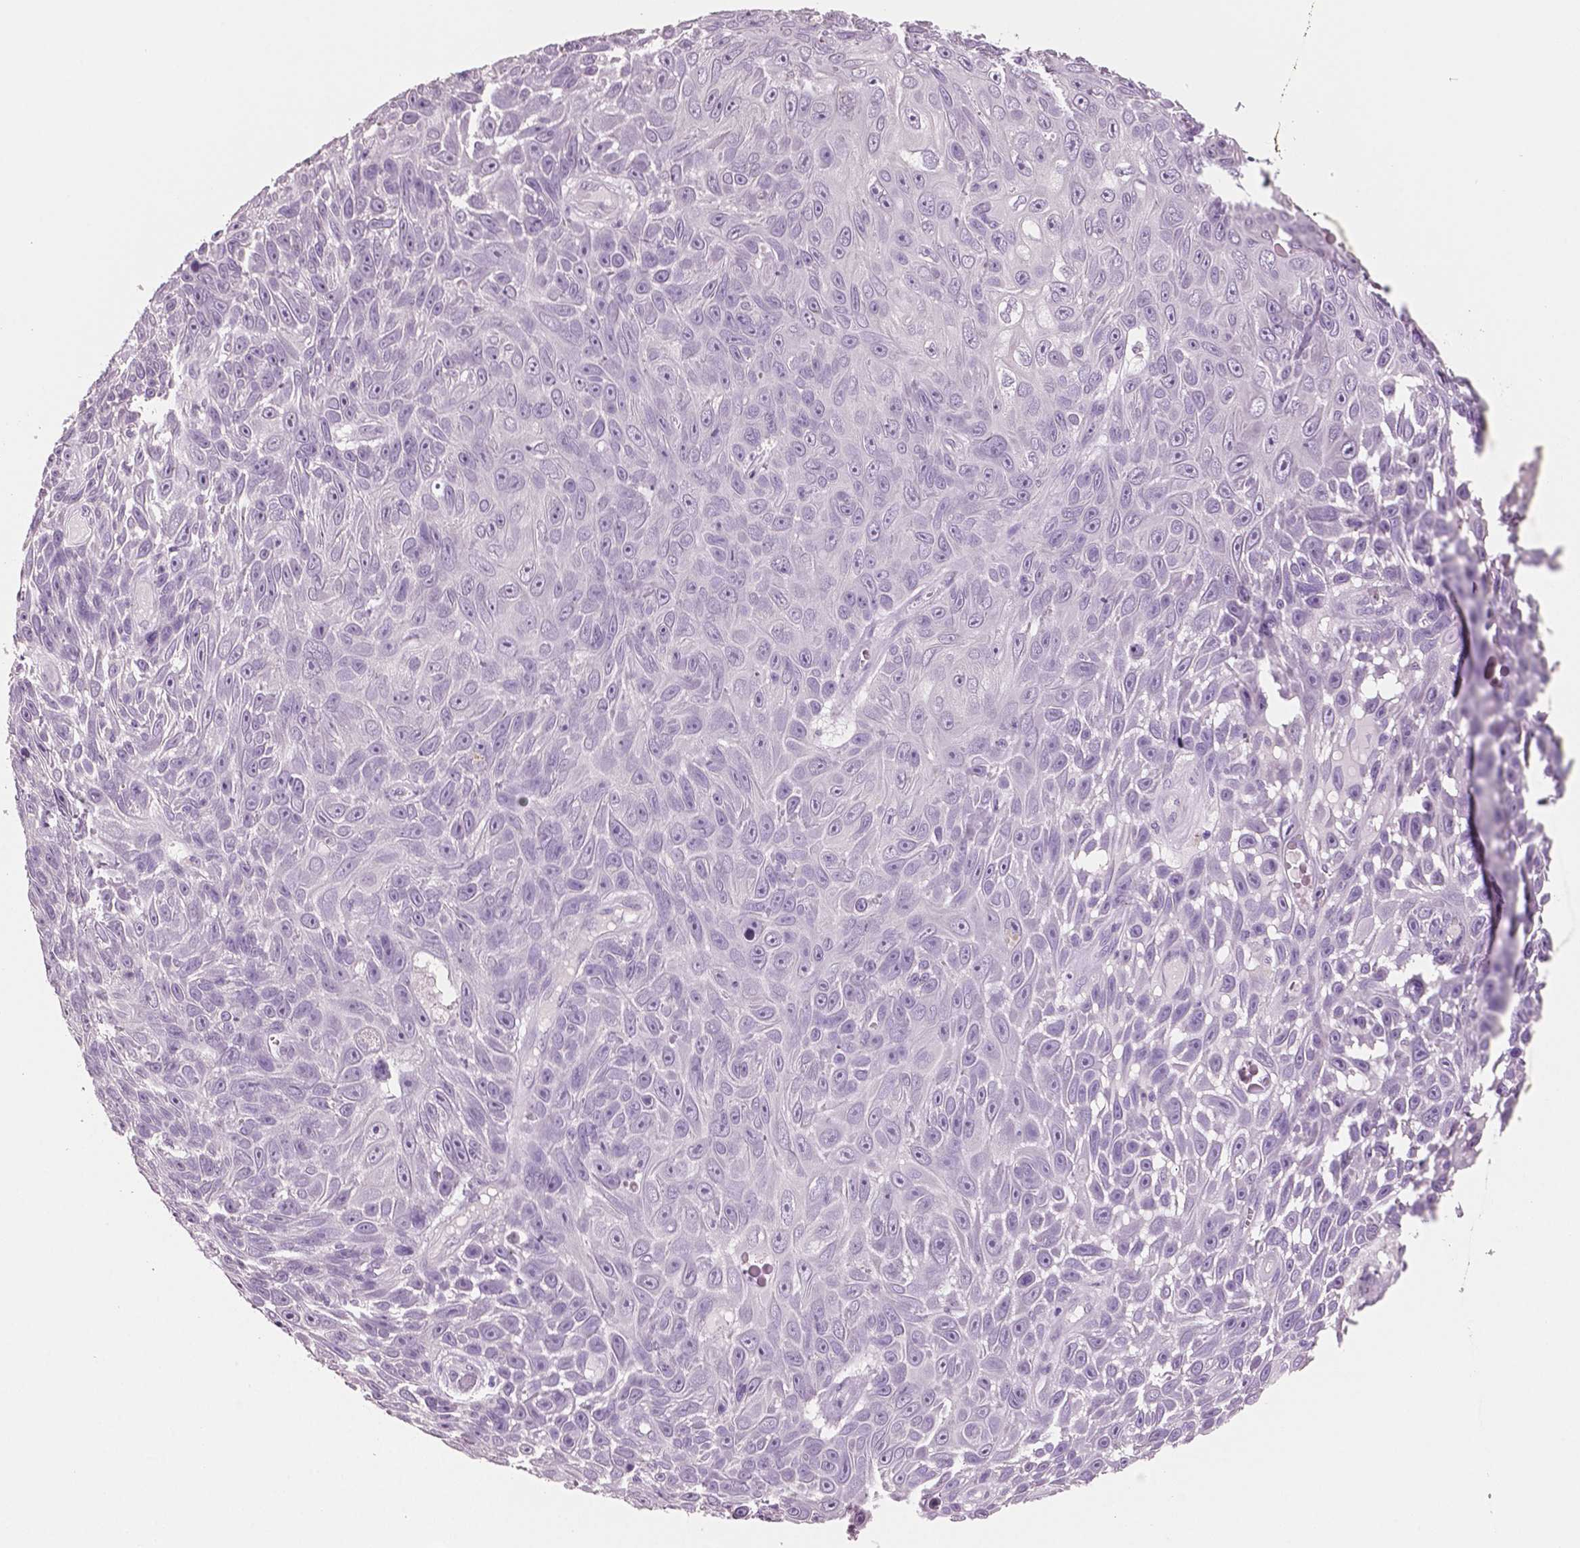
{"staining": {"intensity": "negative", "quantity": "none", "location": "none"}, "tissue": "skin cancer", "cell_type": "Tumor cells", "image_type": "cancer", "snomed": [{"axis": "morphology", "description": "Squamous cell carcinoma, NOS"}, {"axis": "topography", "description": "Skin"}], "caption": "High magnification brightfield microscopy of skin cancer (squamous cell carcinoma) stained with DAB (3,3'-diaminobenzidine) (brown) and counterstained with hematoxylin (blue): tumor cells show no significant positivity. (DAB (3,3'-diaminobenzidine) immunohistochemistry (IHC), high magnification).", "gene": "NECAB2", "patient": {"sex": "male", "age": 82}}